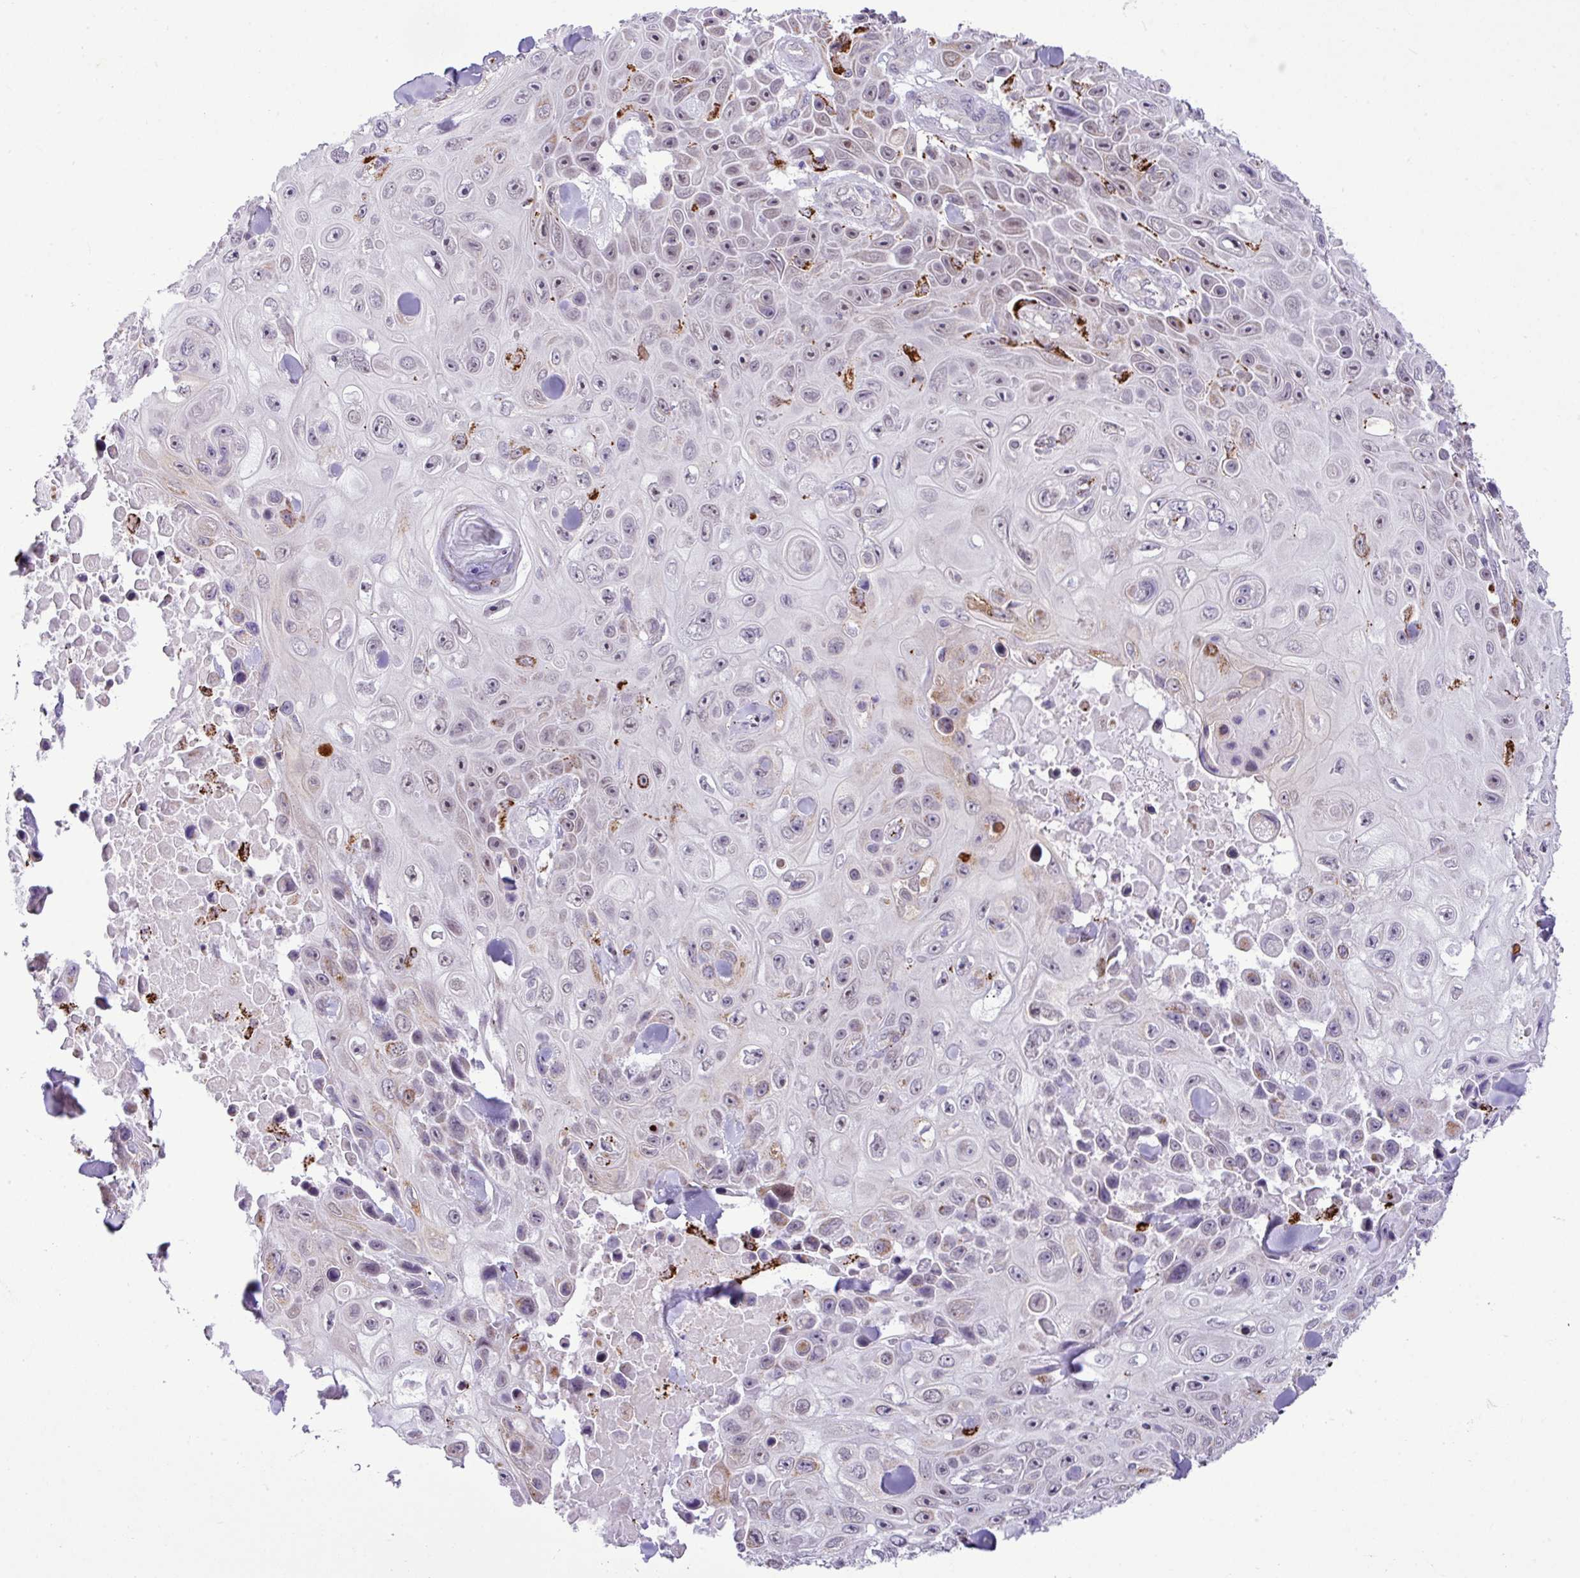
{"staining": {"intensity": "weak", "quantity": "<25%", "location": "cytoplasmic/membranous"}, "tissue": "skin cancer", "cell_type": "Tumor cells", "image_type": "cancer", "snomed": [{"axis": "morphology", "description": "Squamous cell carcinoma, NOS"}, {"axis": "topography", "description": "Skin"}], "caption": "Immunohistochemistry of human skin squamous cell carcinoma exhibits no expression in tumor cells. (DAB immunohistochemistry (IHC), high magnification).", "gene": "SGPP1", "patient": {"sex": "male", "age": 82}}